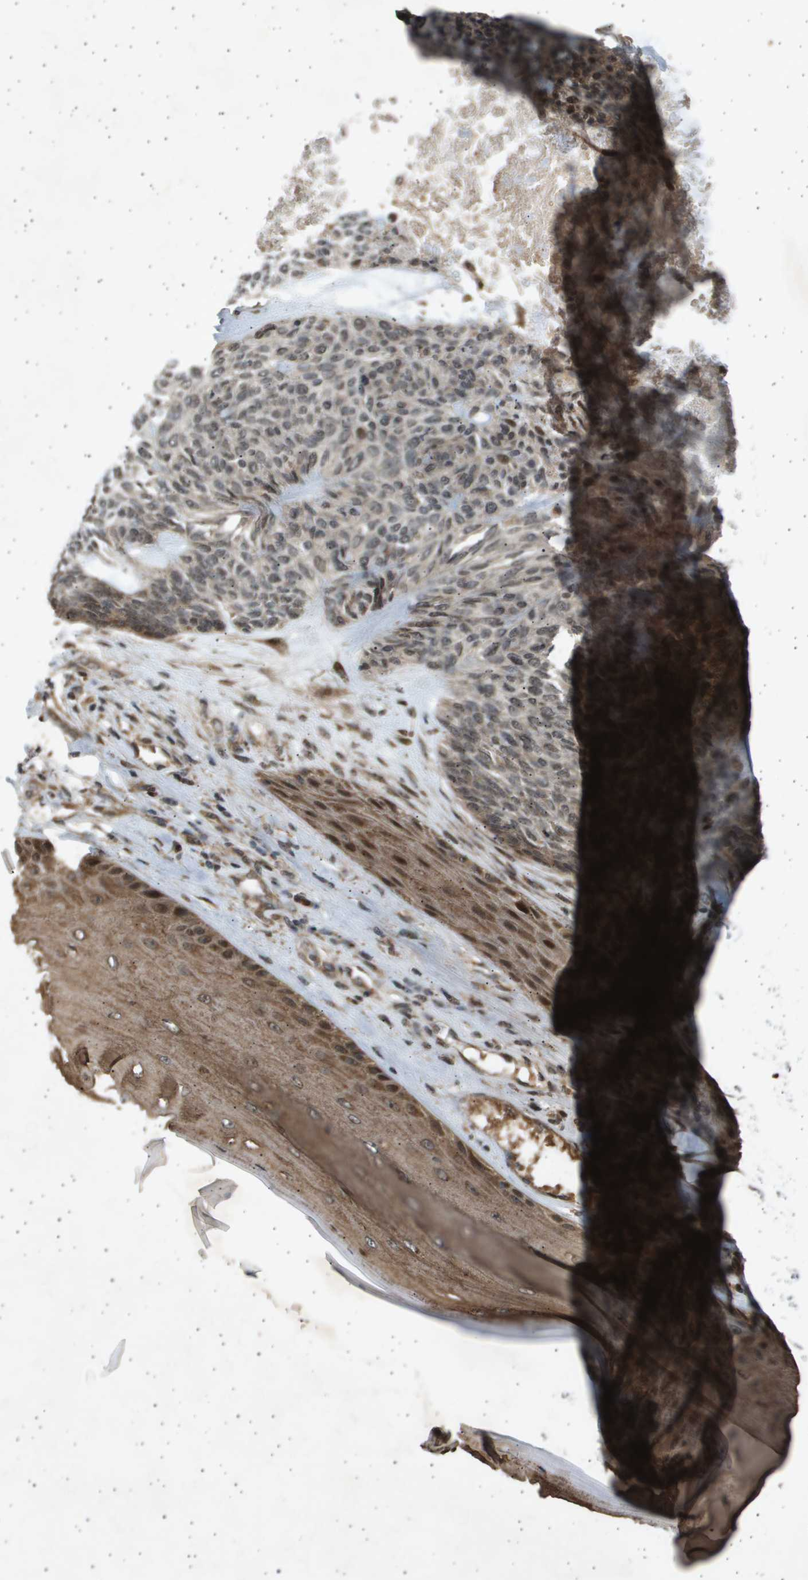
{"staining": {"intensity": "weak", "quantity": "25%-75%", "location": "cytoplasmic/membranous,nuclear"}, "tissue": "skin cancer", "cell_type": "Tumor cells", "image_type": "cancer", "snomed": [{"axis": "morphology", "description": "Basal cell carcinoma"}, {"axis": "topography", "description": "Skin"}], "caption": "Approximately 25%-75% of tumor cells in human basal cell carcinoma (skin) display weak cytoplasmic/membranous and nuclear protein staining as visualized by brown immunohistochemical staining.", "gene": "TNRC6A", "patient": {"sex": "male", "age": 55}}